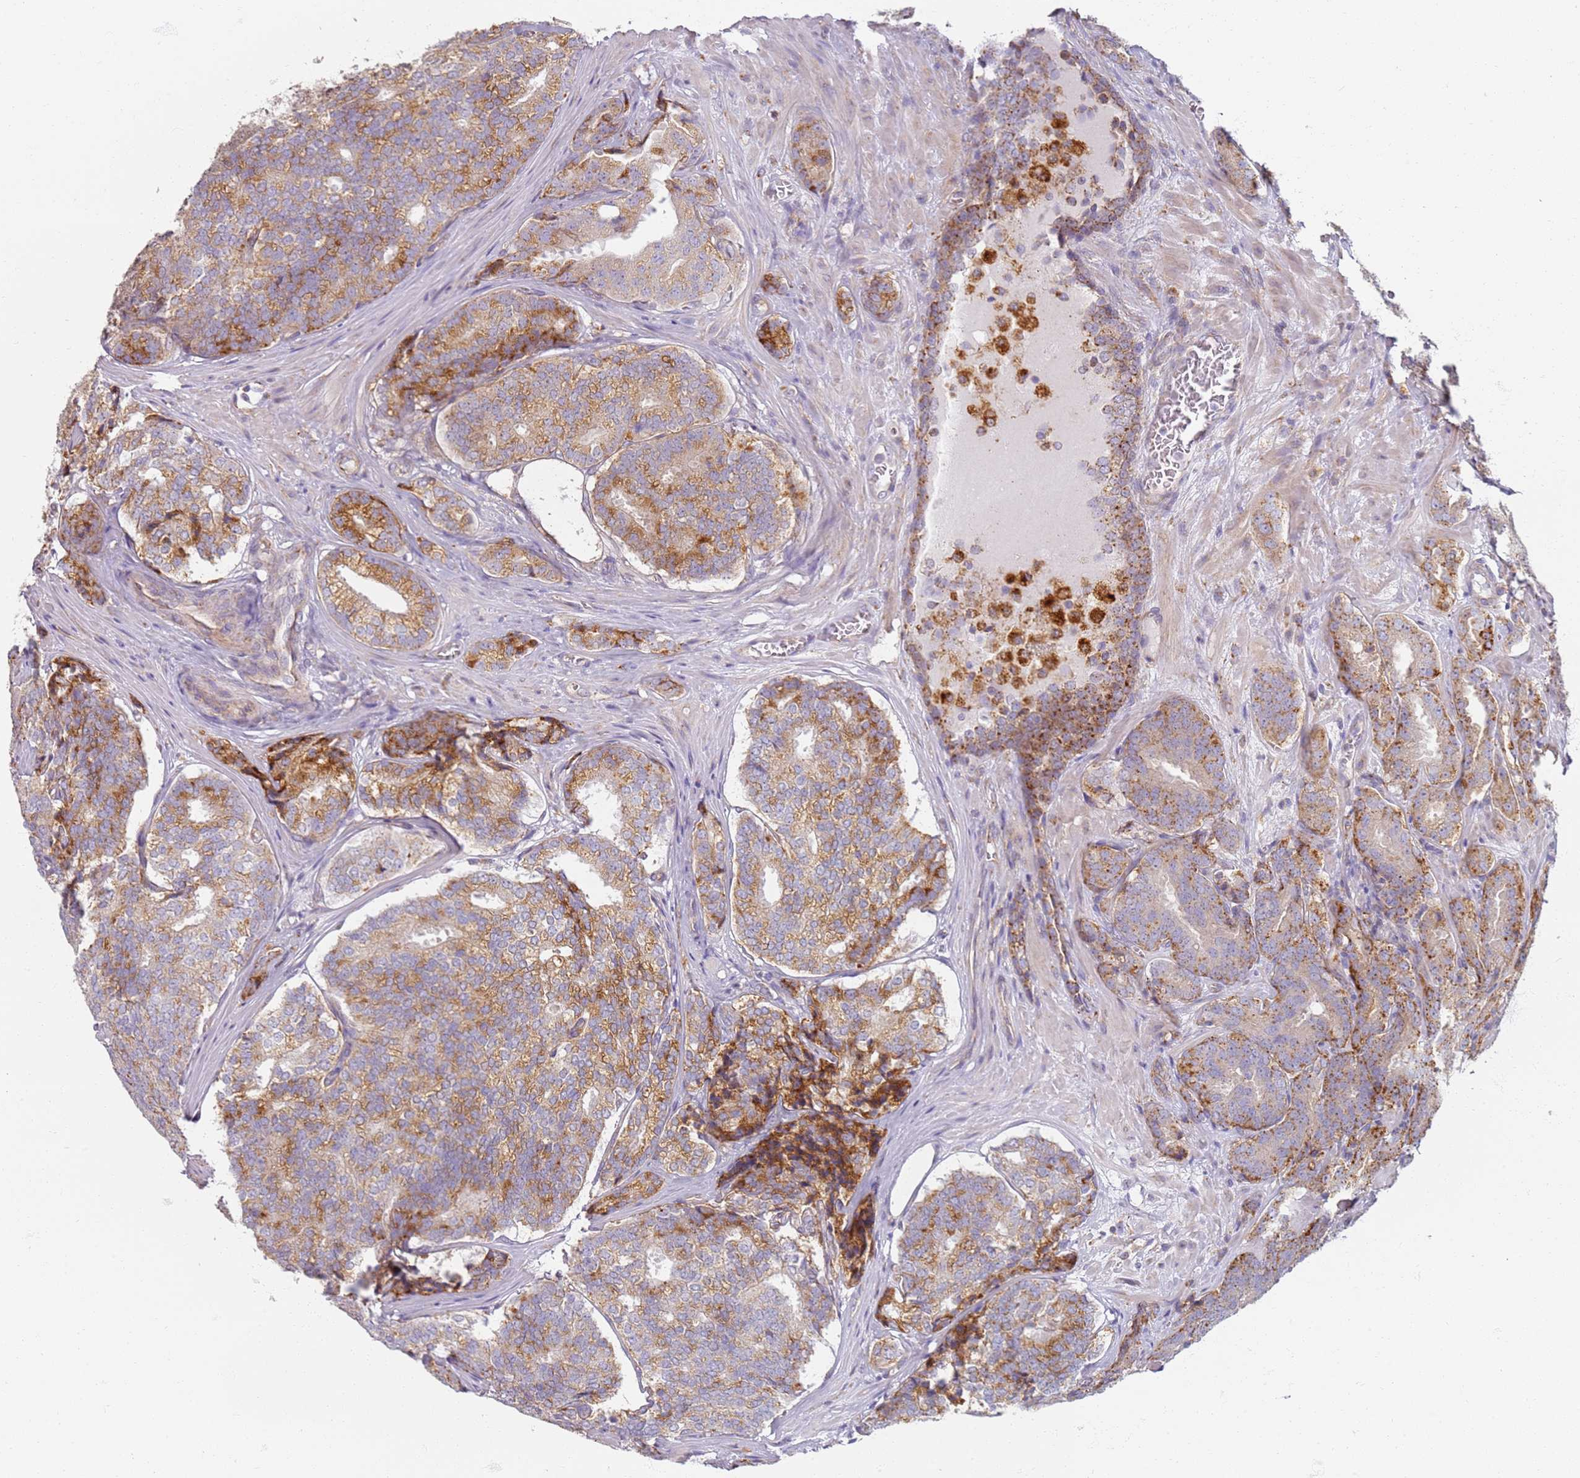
{"staining": {"intensity": "moderate", "quantity": ">75%", "location": "cytoplasmic/membranous"}, "tissue": "prostate cancer", "cell_type": "Tumor cells", "image_type": "cancer", "snomed": [{"axis": "morphology", "description": "Adenocarcinoma, High grade"}, {"axis": "topography", "description": "Prostate"}], "caption": "Protein staining shows moderate cytoplasmic/membranous positivity in about >75% of tumor cells in prostate cancer (adenocarcinoma (high-grade)).", "gene": "PROKR2", "patient": {"sex": "male", "age": 63}}